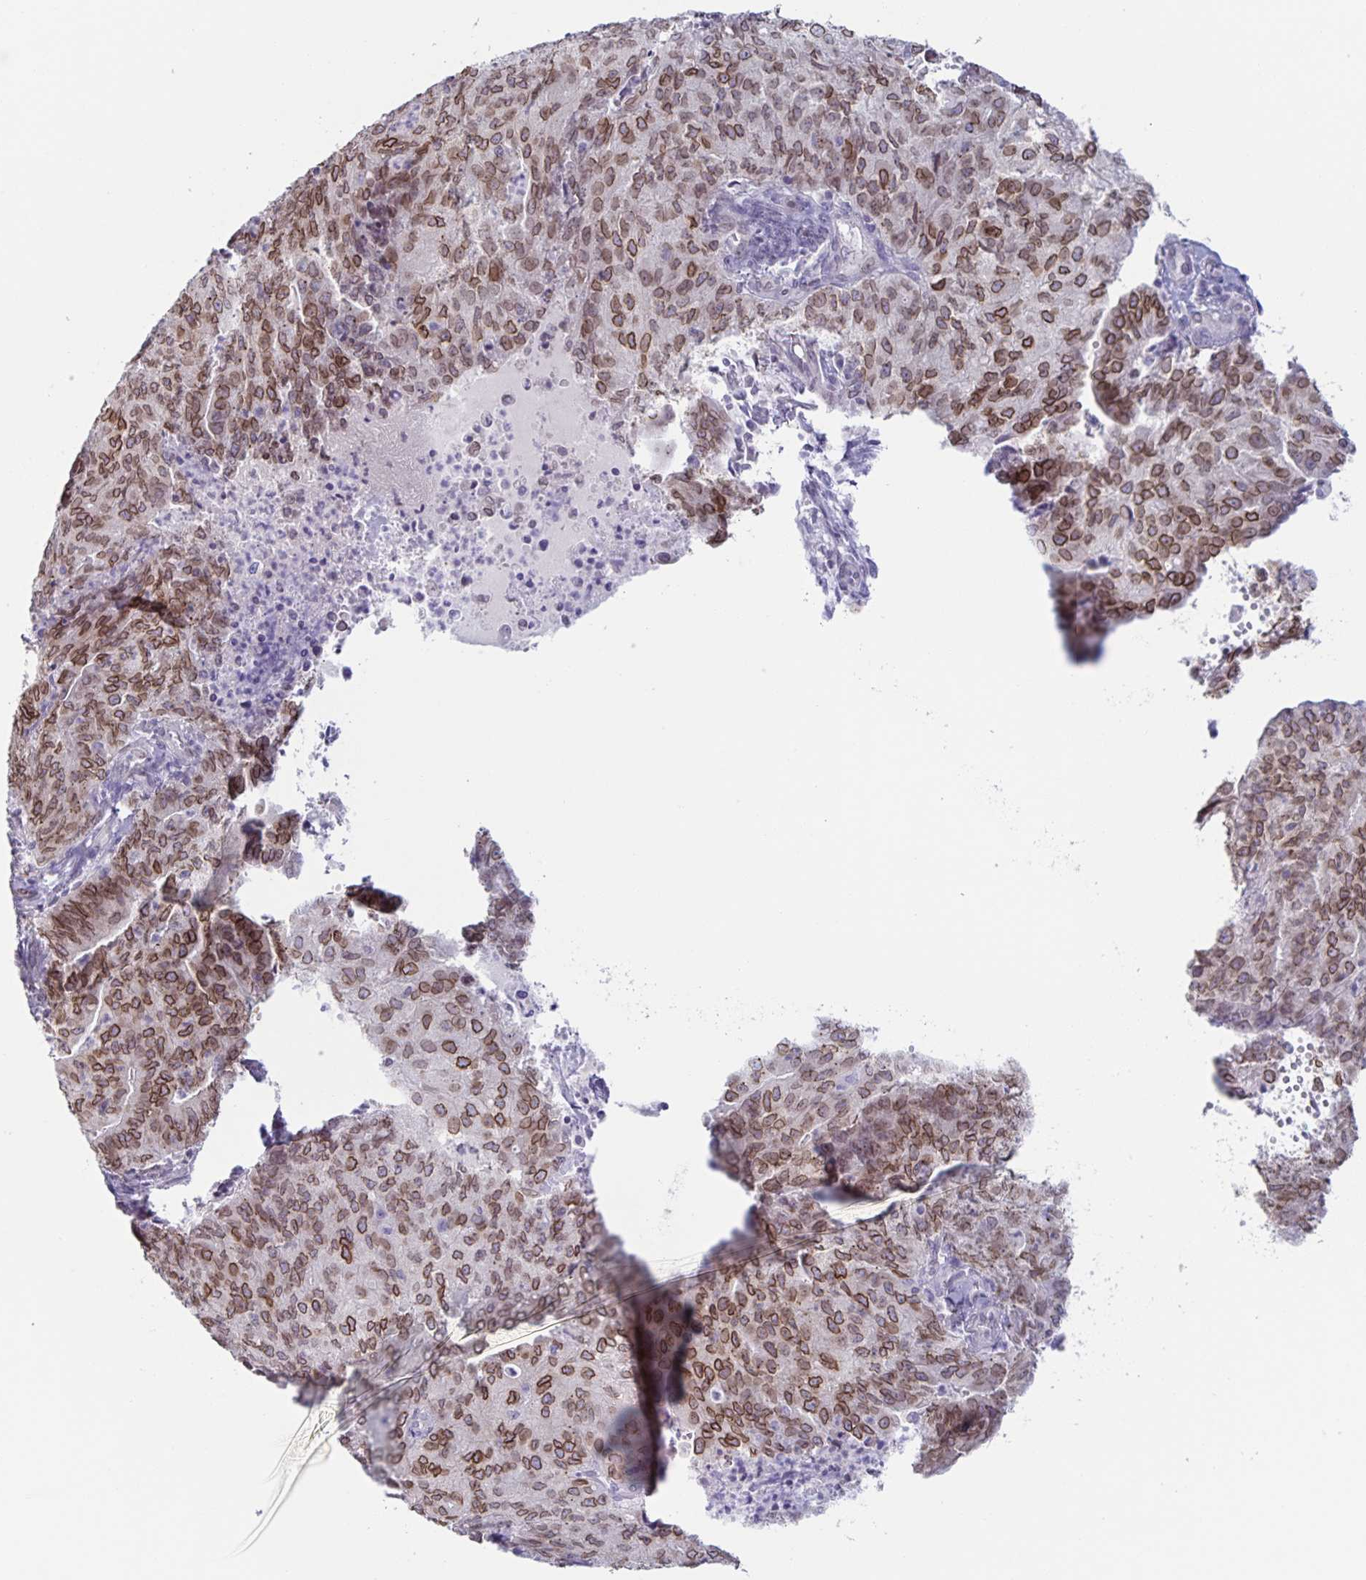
{"staining": {"intensity": "strong", "quantity": ">75%", "location": "cytoplasmic/membranous,nuclear"}, "tissue": "endometrial cancer", "cell_type": "Tumor cells", "image_type": "cancer", "snomed": [{"axis": "morphology", "description": "Adenocarcinoma, NOS"}, {"axis": "topography", "description": "Endometrium"}], "caption": "There is high levels of strong cytoplasmic/membranous and nuclear staining in tumor cells of endometrial adenocarcinoma, as demonstrated by immunohistochemical staining (brown color).", "gene": "SYNE2", "patient": {"sex": "female", "age": 82}}